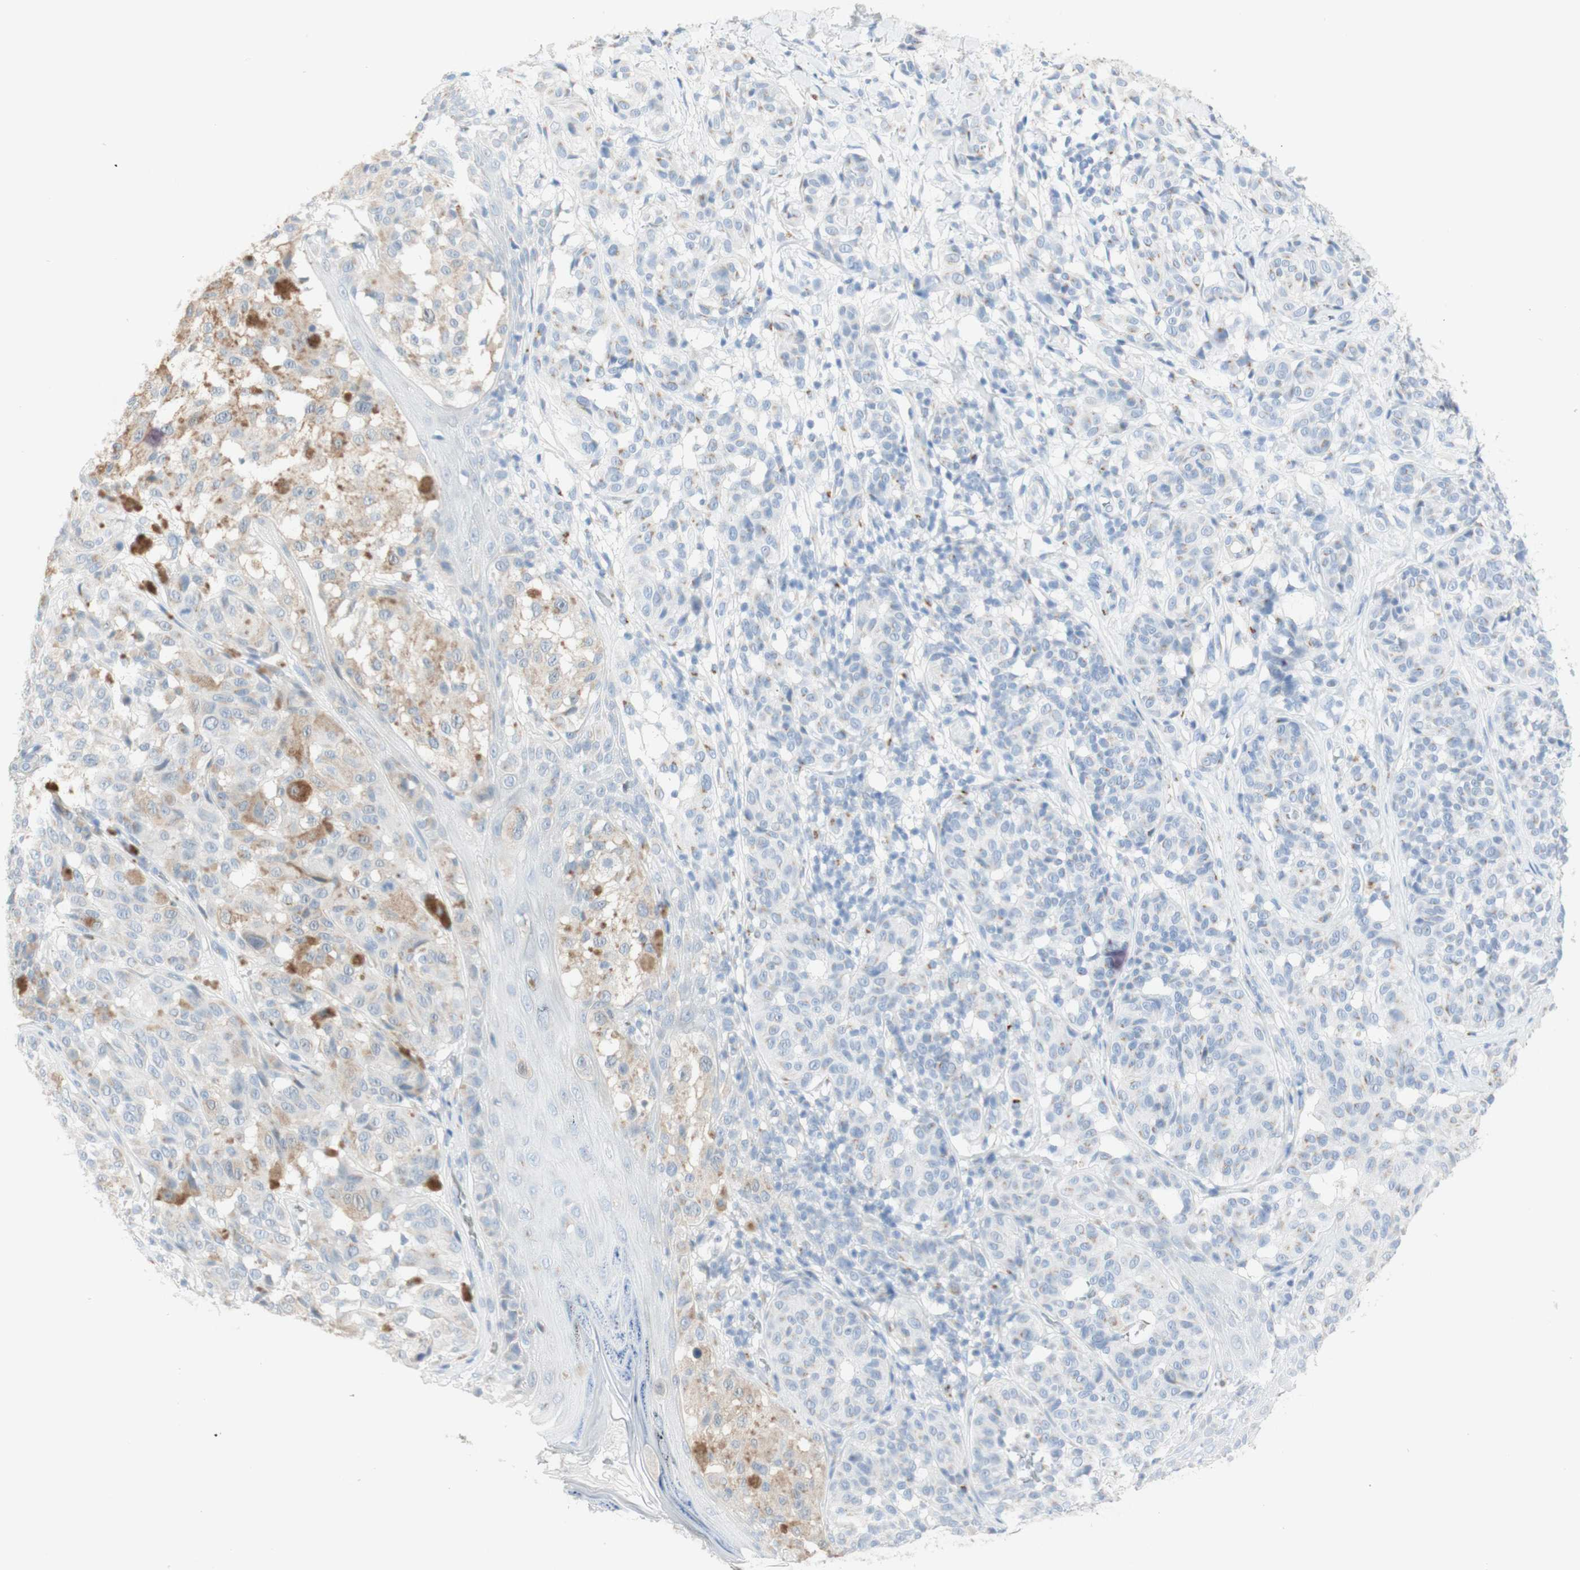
{"staining": {"intensity": "weak", "quantity": ">75%", "location": "cytoplasmic/membranous"}, "tissue": "melanoma", "cell_type": "Tumor cells", "image_type": "cancer", "snomed": [{"axis": "morphology", "description": "Malignant melanoma, NOS"}, {"axis": "topography", "description": "Skin"}], "caption": "This is an image of immunohistochemistry staining of malignant melanoma, which shows weak staining in the cytoplasmic/membranous of tumor cells.", "gene": "MANEA", "patient": {"sex": "female", "age": 46}}